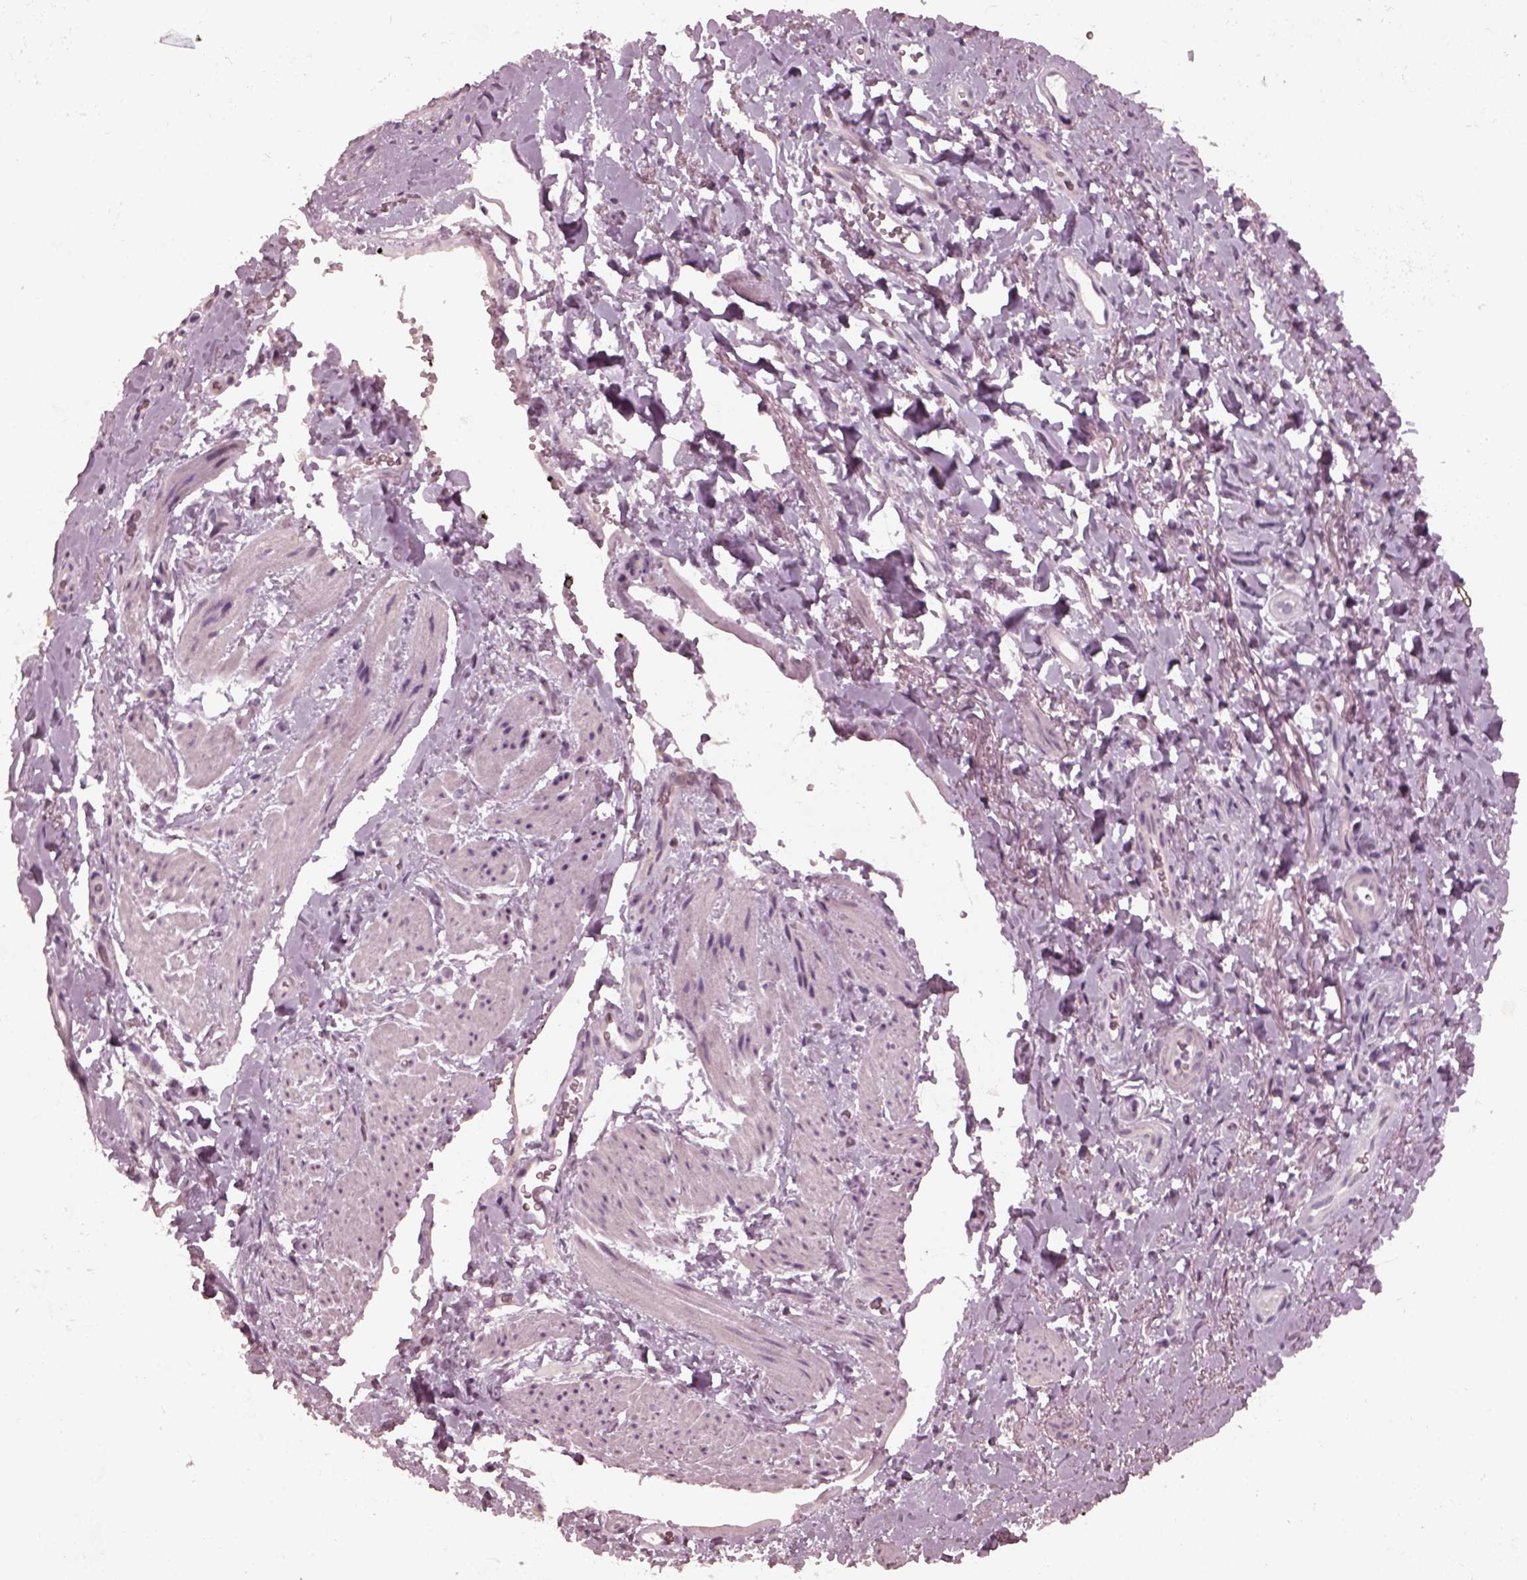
{"staining": {"intensity": "negative", "quantity": "none", "location": "none"}, "tissue": "adipose tissue", "cell_type": "Adipocytes", "image_type": "normal", "snomed": [{"axis": "morphology", "description": "Normal tissue, NOS"}, {"axis": "topography", "description": "Anal"}, {"axis": "topography", "description": "Peripheral nerve tissue"}], "caption": "There is no significant staining in adipocytes of adipose tissue.", "gene": "RCVRN", "patient": {"sex": "male", "age": 53}}